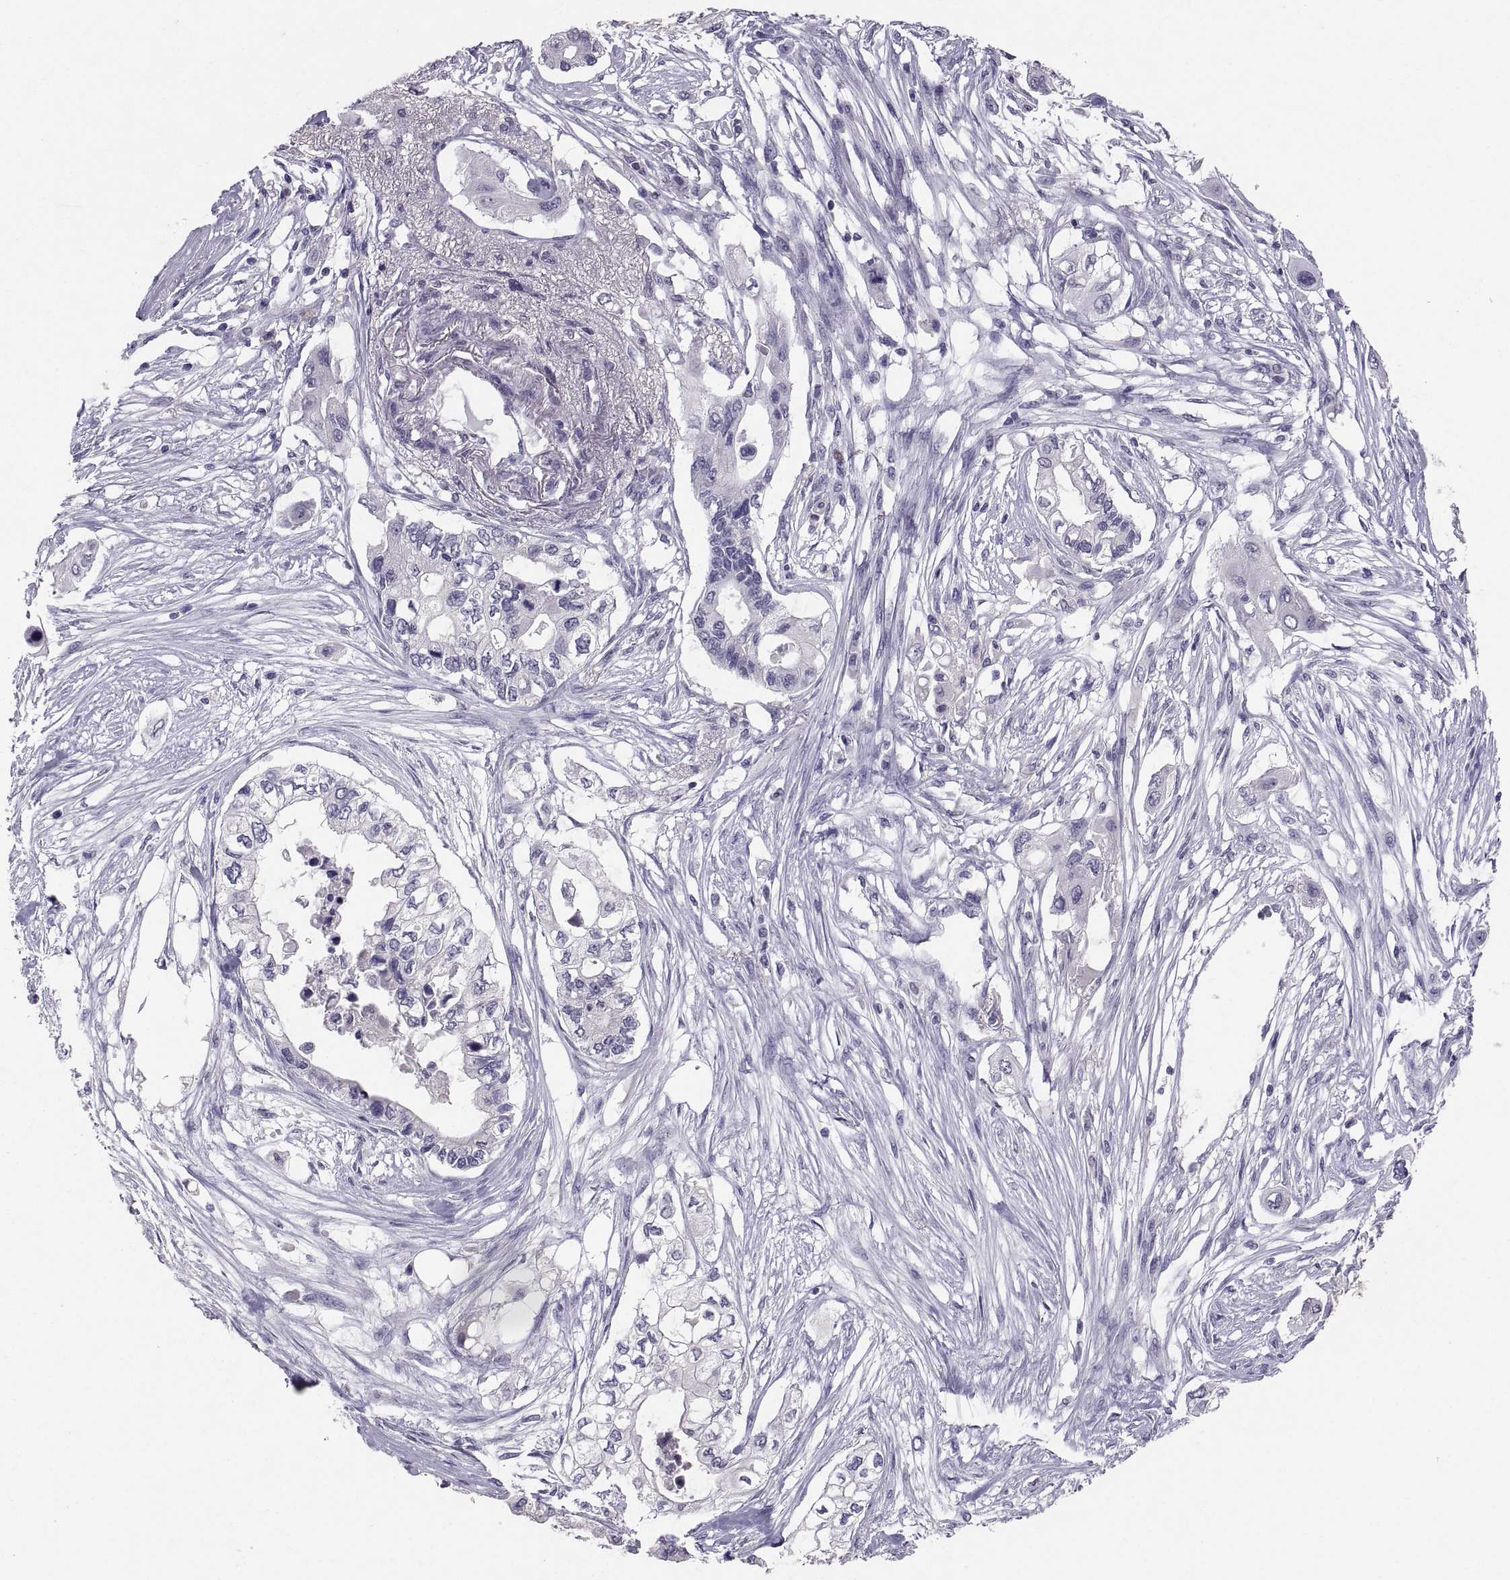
{"staining": {"intensity": "negative", "quantity": "none", "location": "none"}, "tissue": "pancreatic cancer", "cell_type": "Tumor cells", "image_type": "cancer", "snomed": [{"axis": "morphology", "description": "Adenocarcinoma, NOS"}, {"axis": "topography", "description": "Pancreas"}], "caption": "An immunohistochemistry histopathology image of pancreatic cancer (adenocarcinoma) is shown. There is no staining in tumor cells of pancreatic cancer (adenocarcinoma). (Stains: DAB immunohistochemistry (IHC) with hematoxylin counter stain, Microscopy: brightfield microscopy at high magnification).", "gene": "PTN", "patient": {"sex": "female", "age": 63}}